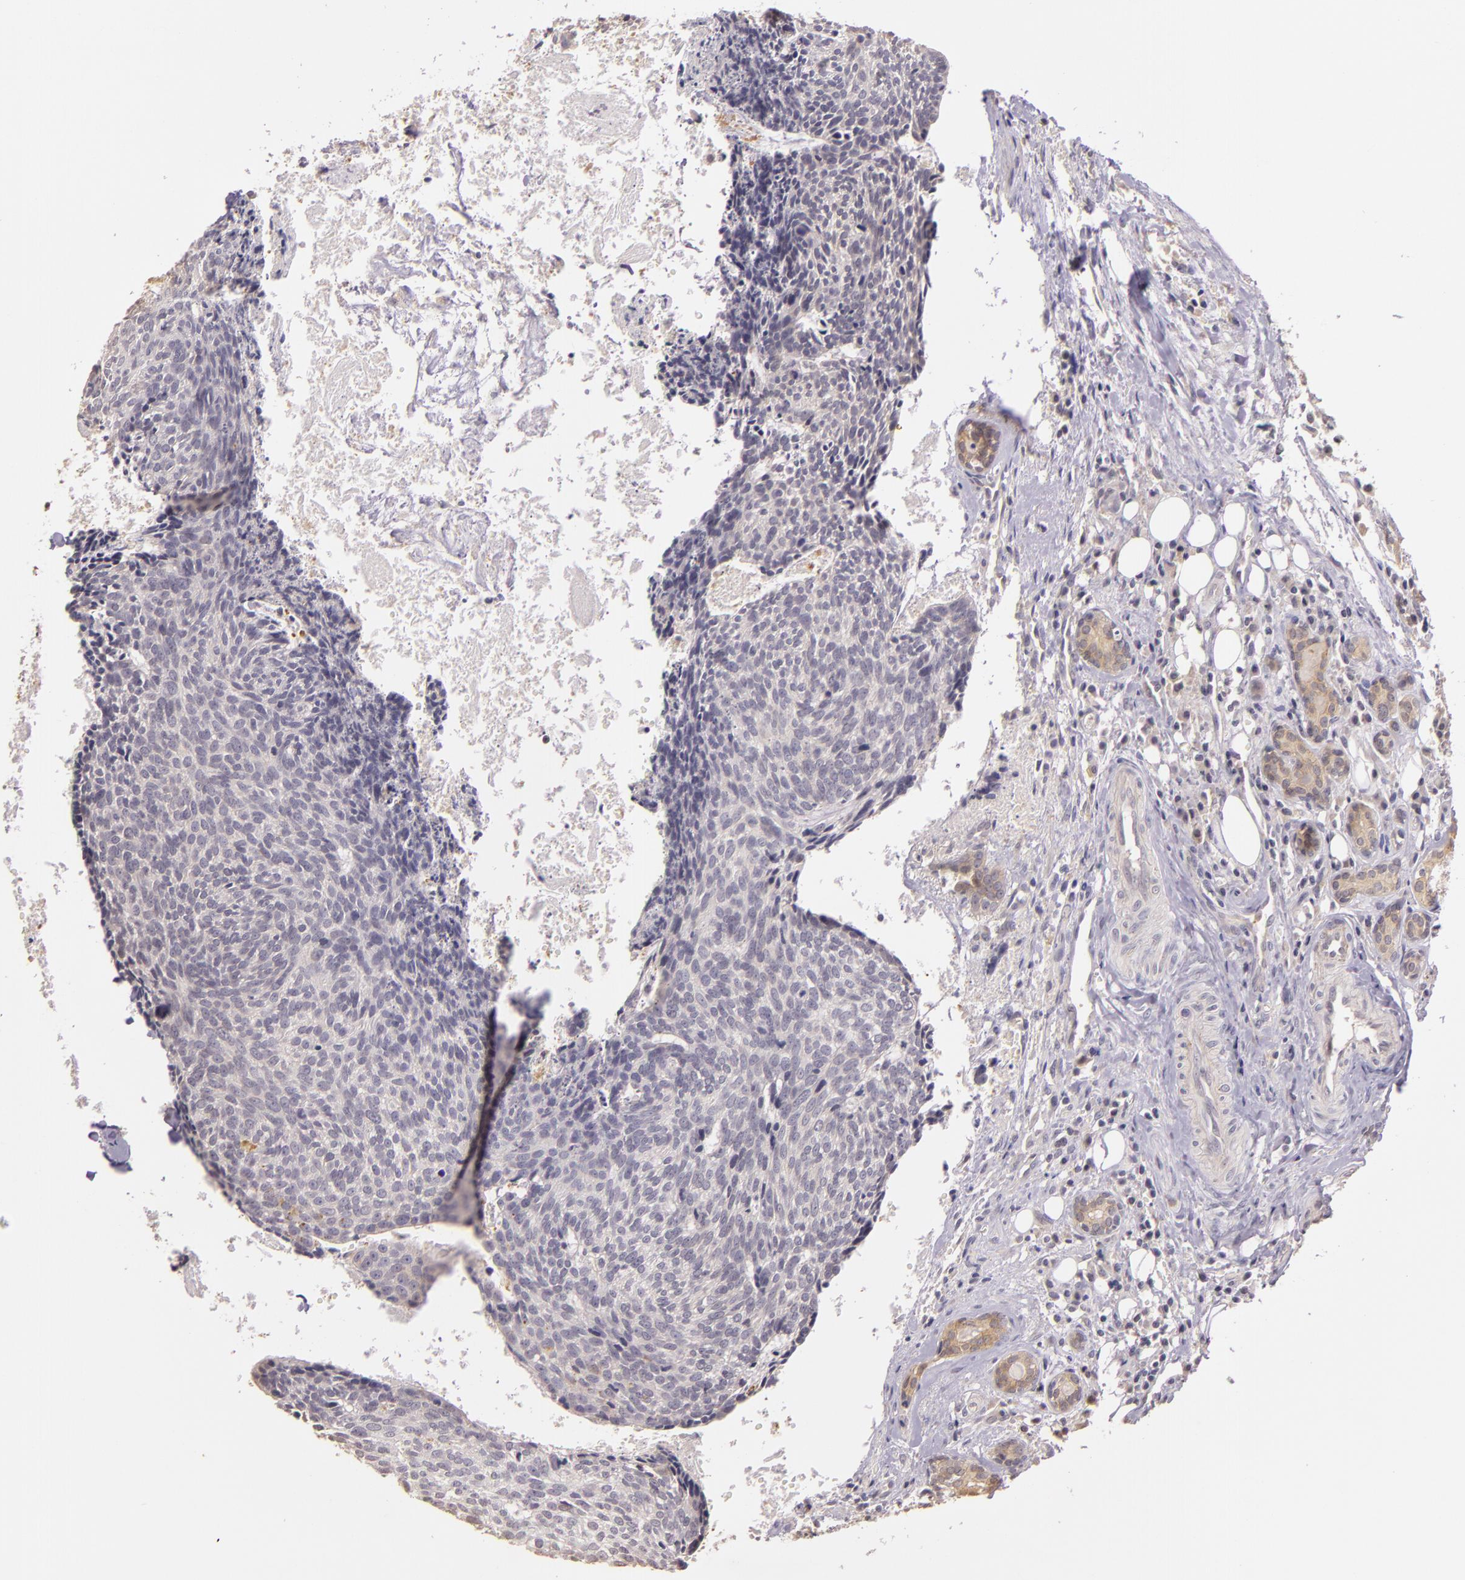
{"staining": {"intensity": "negative", "quantity": "none", "location": "none"}, "tissue": "head and neck cancer", "cell_type": "Tumor cells", "image_type": "cancer", "snomed": [{"axis": "morphology", "description": "Squamous cell carcinoma, NOS"}, {"axis": "topography", "description": "Salivary gland"}, {"axis": "topography", "description": "Head-Neck"}], "caption": "This is a histopathology image of immunohistochemistry staining of head and neck squamous cell carcinoma, which shows no staining in tumor cells.", "gene": "ARMH4", "patient": {"sex": "male", "age": 70}}